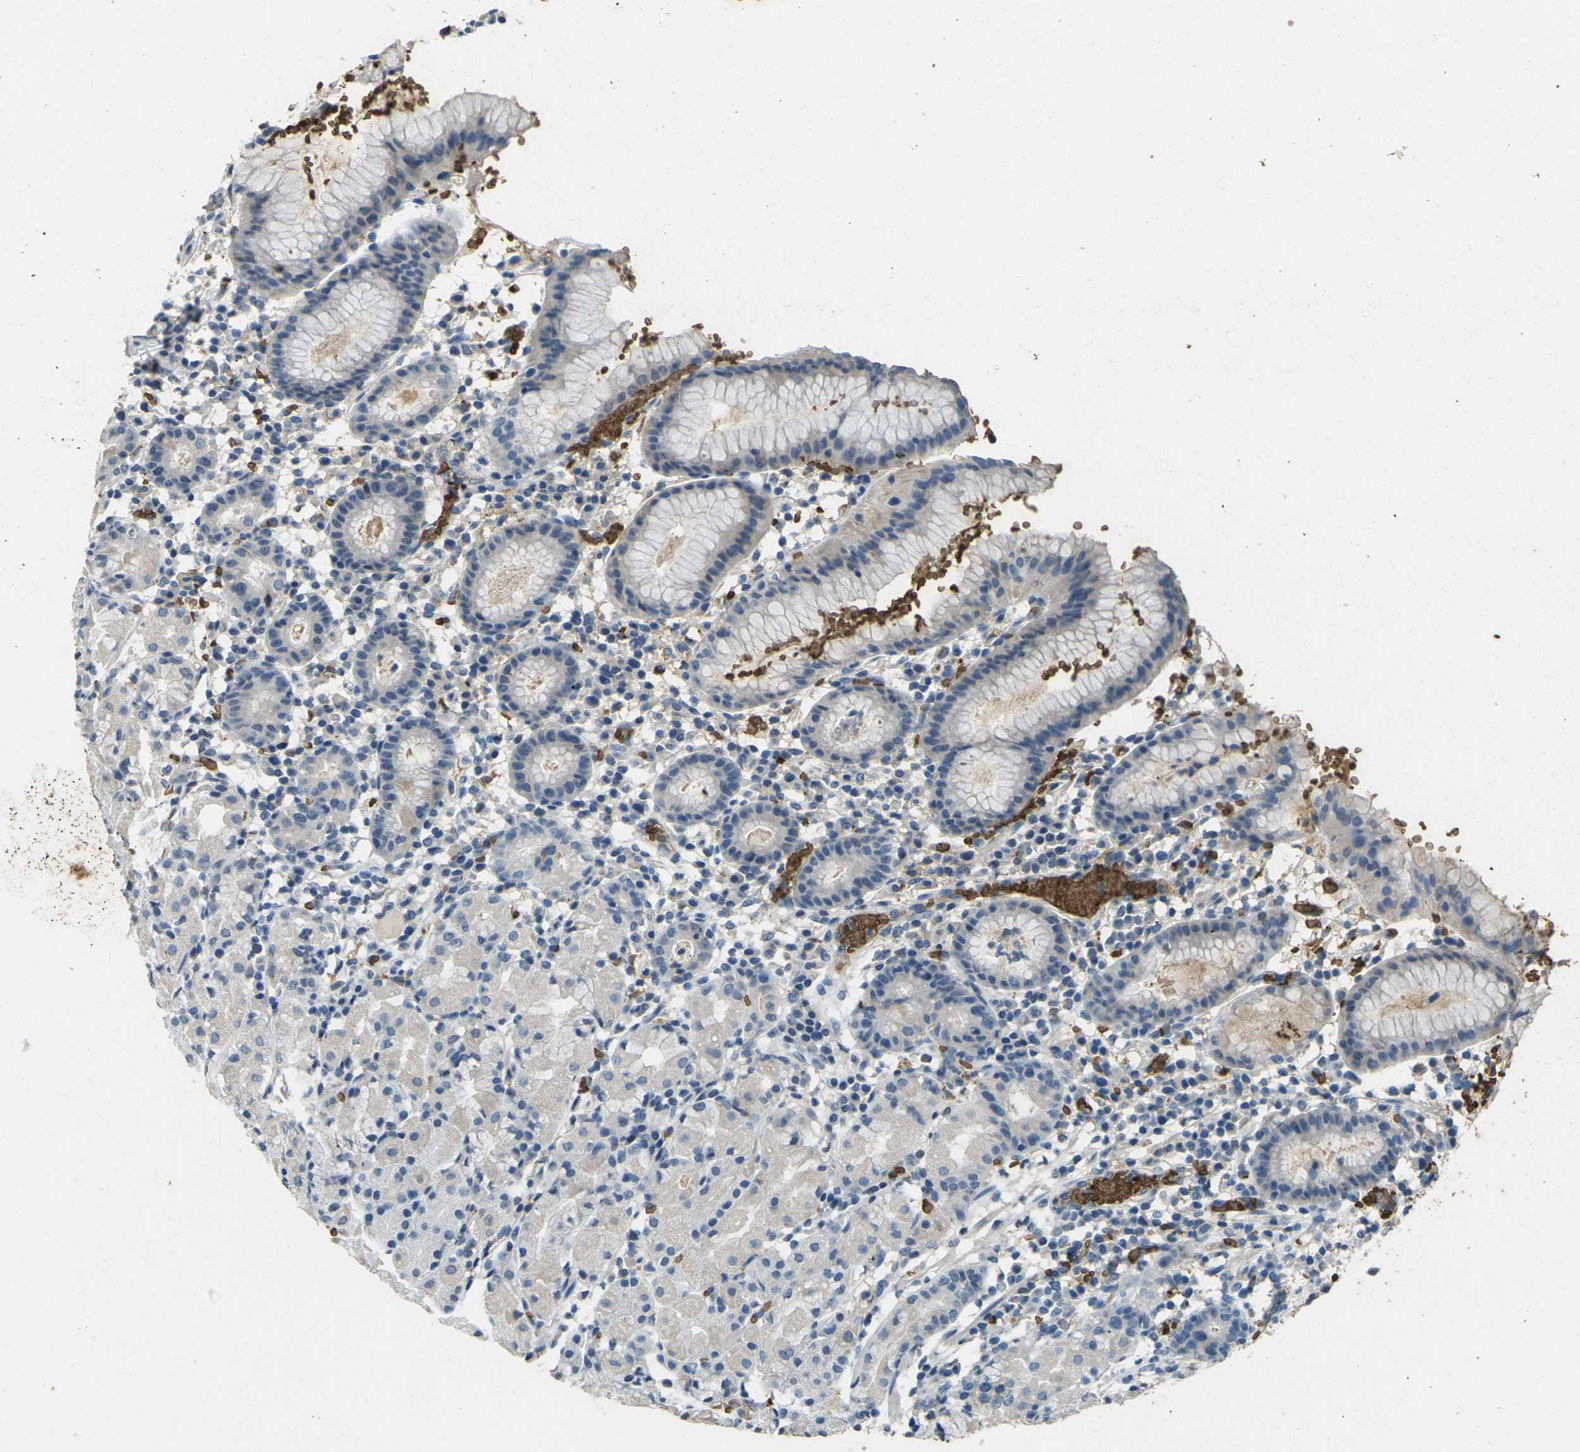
{"staining": {"intensity": "negative", "quantity": "none", "location": "none"}, "tissue": "stomach", "cell_type": "Glandular cells", "image_type": "normal", "snomed": [{"axis": "morphology", "description": "Normal tissue, NOS"}, {"axis": "topography", "description": "Stomach"}, {"axis": "topography", "description": "Stomach, lower"}], "caption": "Immunohistochemical staining of unremarkable human stomach exhibits no significant positivity in glandular cells. (Immunohistochemistry (ihc), brightfield microscopy, high magnification).", "gene": "HBB", "patient": {"sex": "female", "age": 75}}